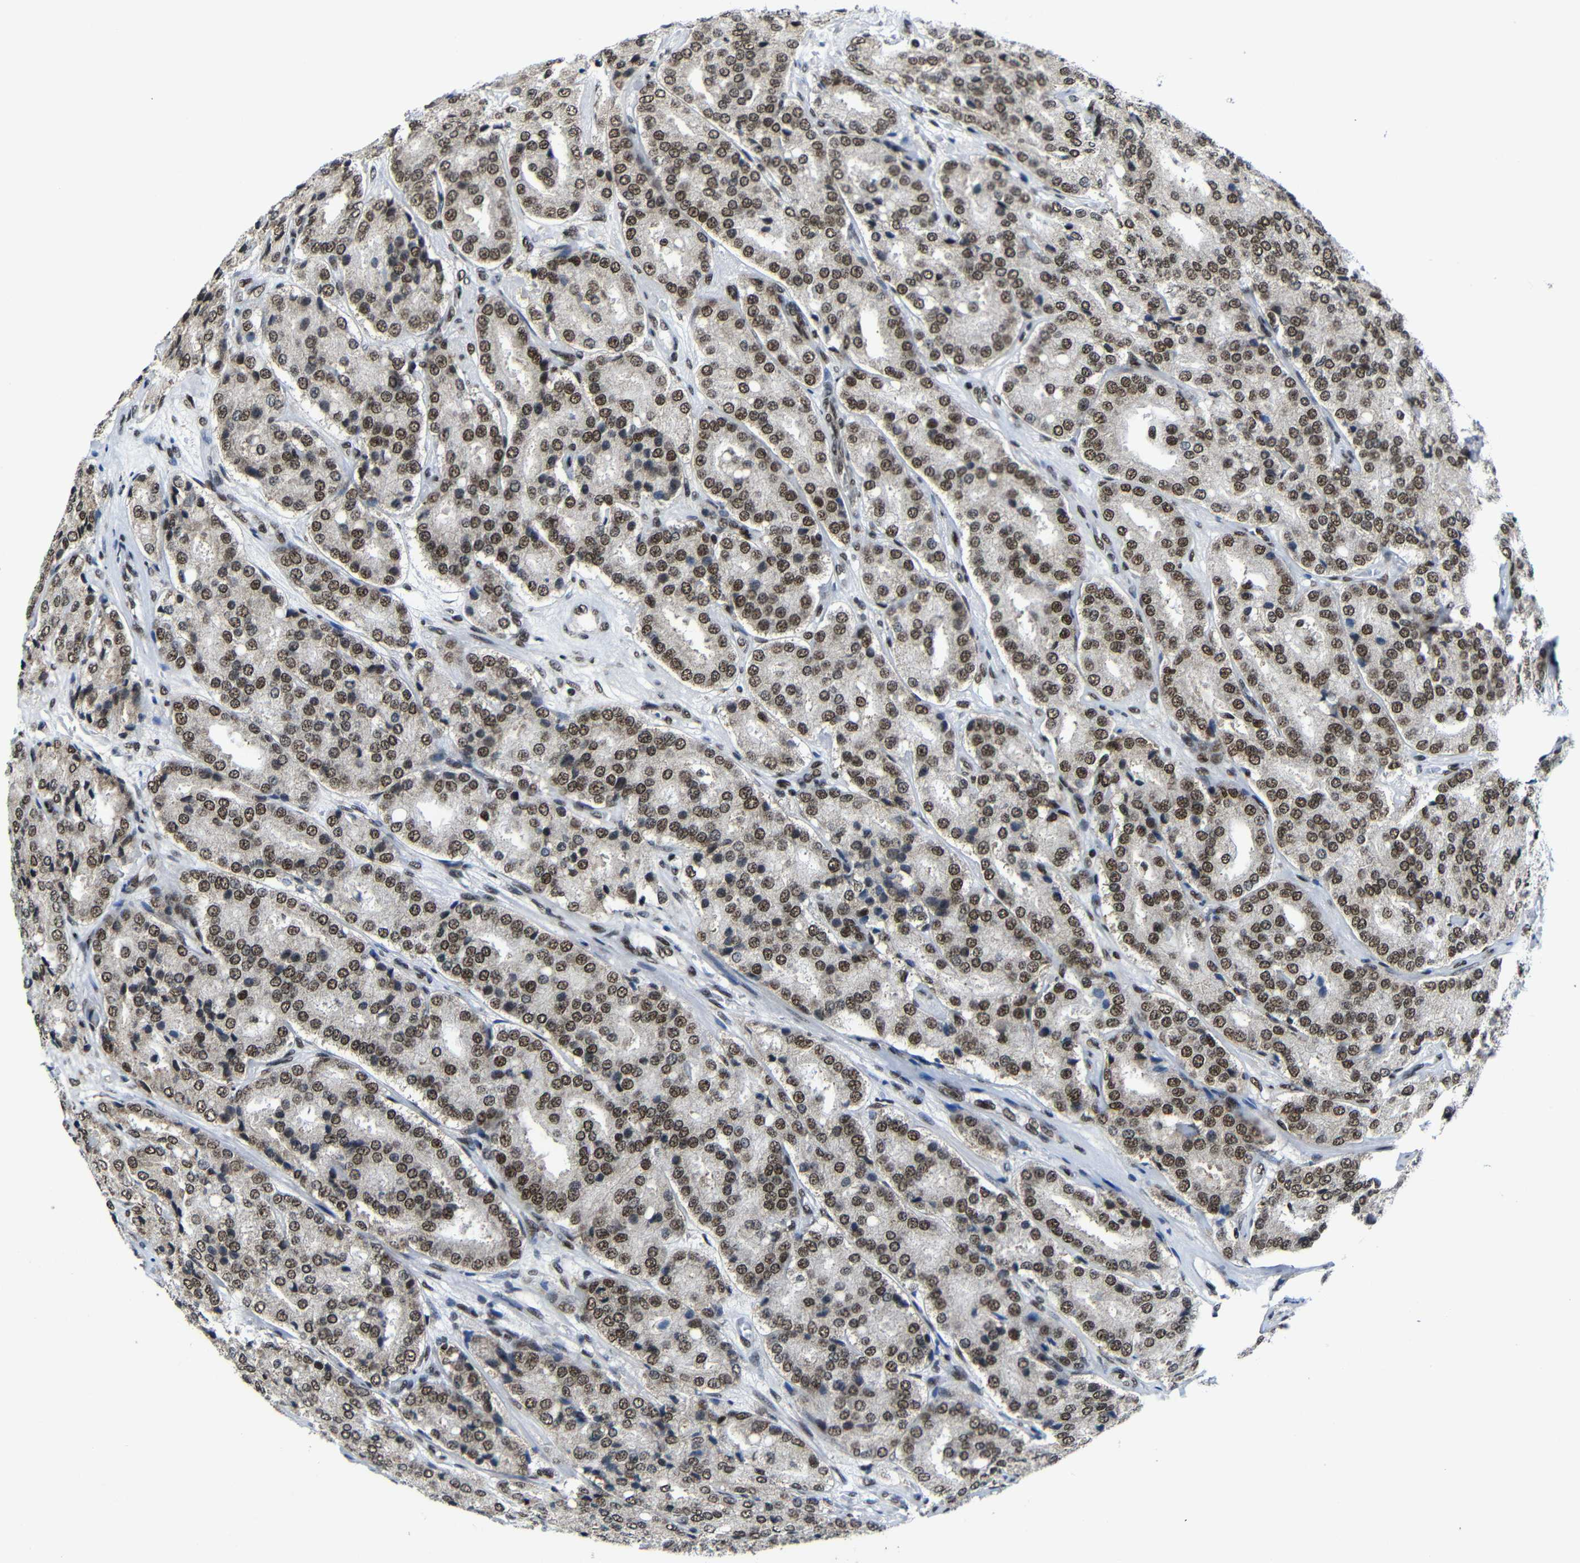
{"staining": {"intensity": "strong", "quantity": "25%-75%", "location": "nuclear"}, "tissue": "prostate cancer", "cell_type": "Tumor cells", "image_type": "cancer", "snomed": [{"axis": "morphology", "description": "Adenocarcinoma, High grade"}, {"axis": "topography", "description": "Prostate"}], "caption": "High-magnification brightfield microscopy of prostate high-grade adenocarcinoma stained with DAB (brown) and counterstained with hematoxylin (blue). tumor cells exhibit strong nuclear staining is present in approximately25%-75% of cells.", "gene": "PTBP1", "patient": {"sex": "male", "age": 65}}